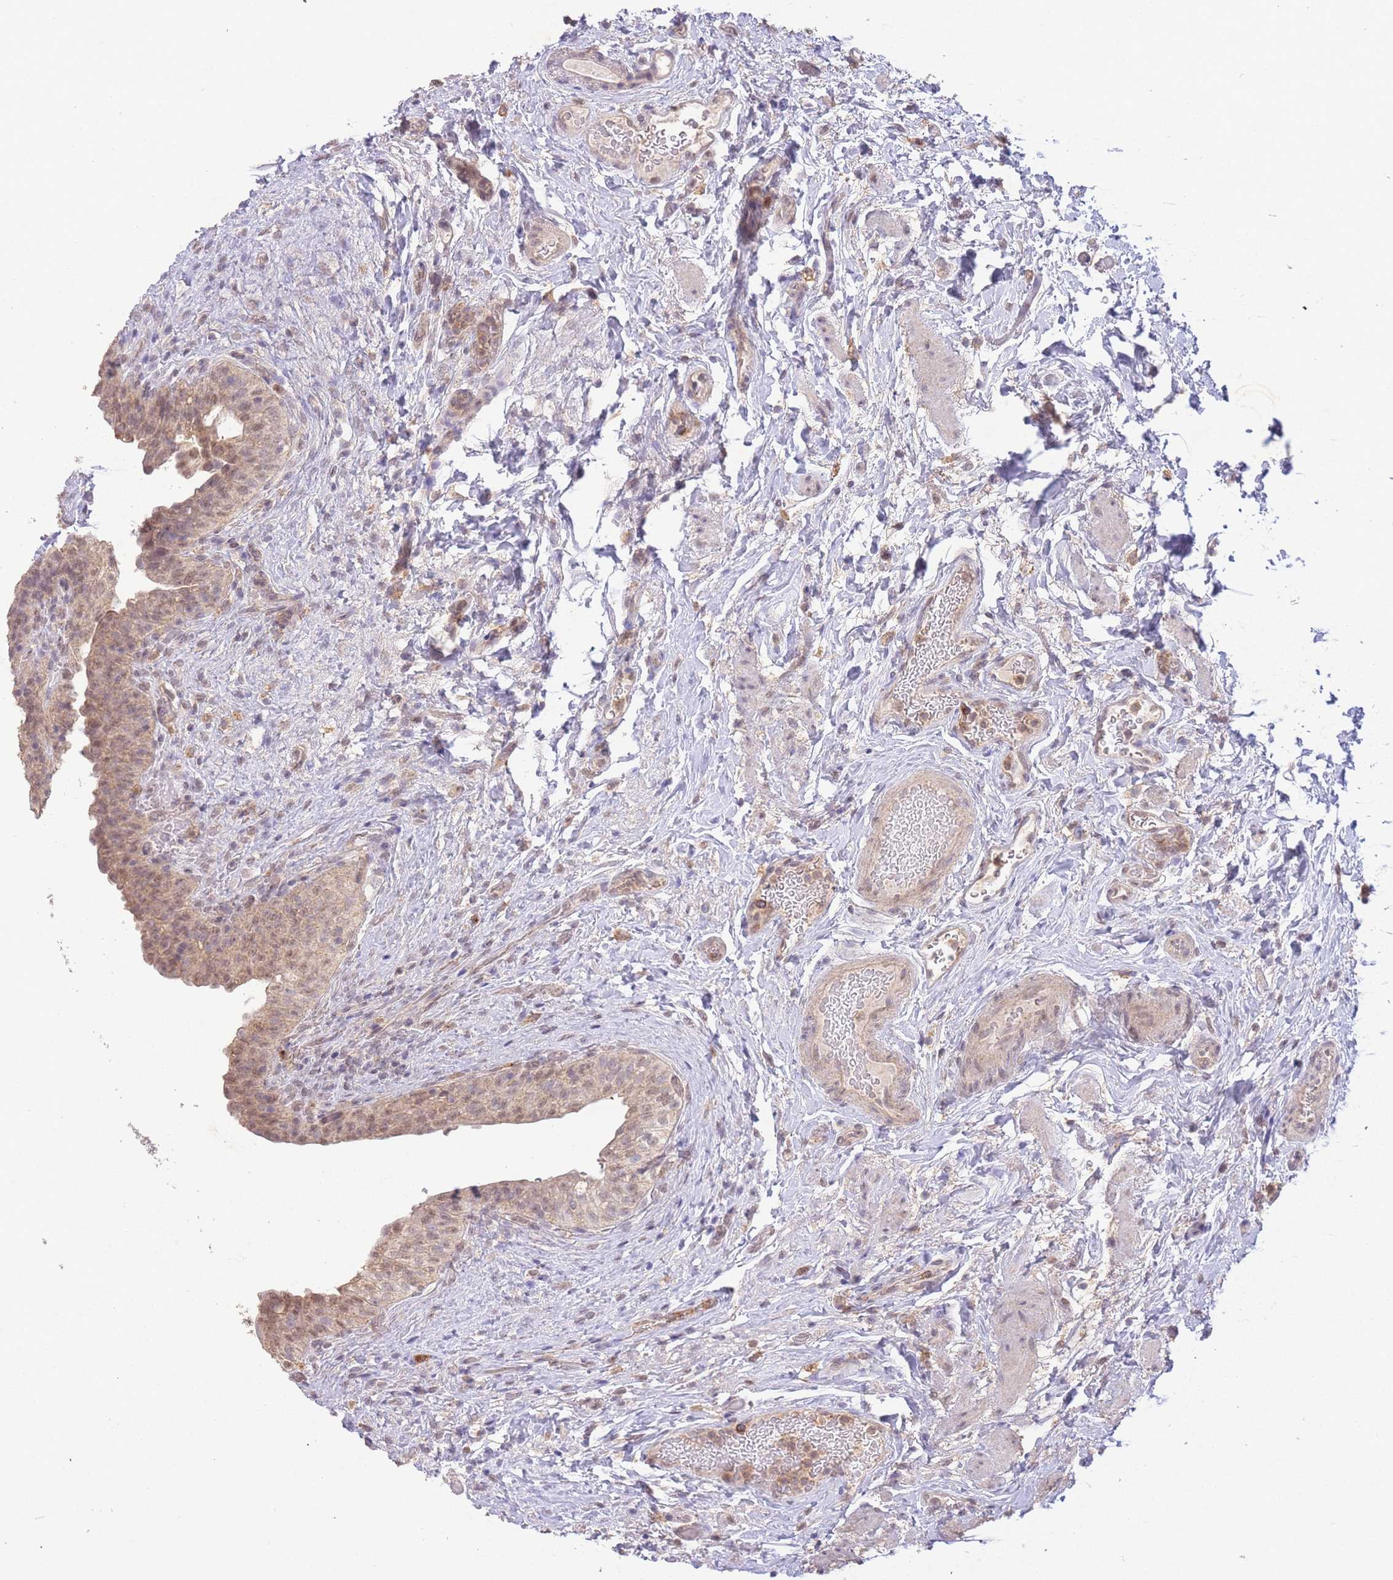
{"staining": {"intensity": "weak", "quantity": ">75%", "location": "cytoplasmic/membranous,nuclear"}, "tissue": "urinary bladder", "cell_type": "Urothelial cells", "image_type": "normal", "snomed": [{"axis": "morphology", "description": "Normal tissue, NOS"}, {"axis": "topography", "description": "Urinary bladder"}], "caption": "A photomicrograph showing weak cytoplasmic/membranous,nuclear positivity in about >75% of urothelial cells in benign urinary bladder, as visualized by brown immunohistochemical staining.", "gene": "RNF144B", "patient": {"sex": "male", "age": 69}}